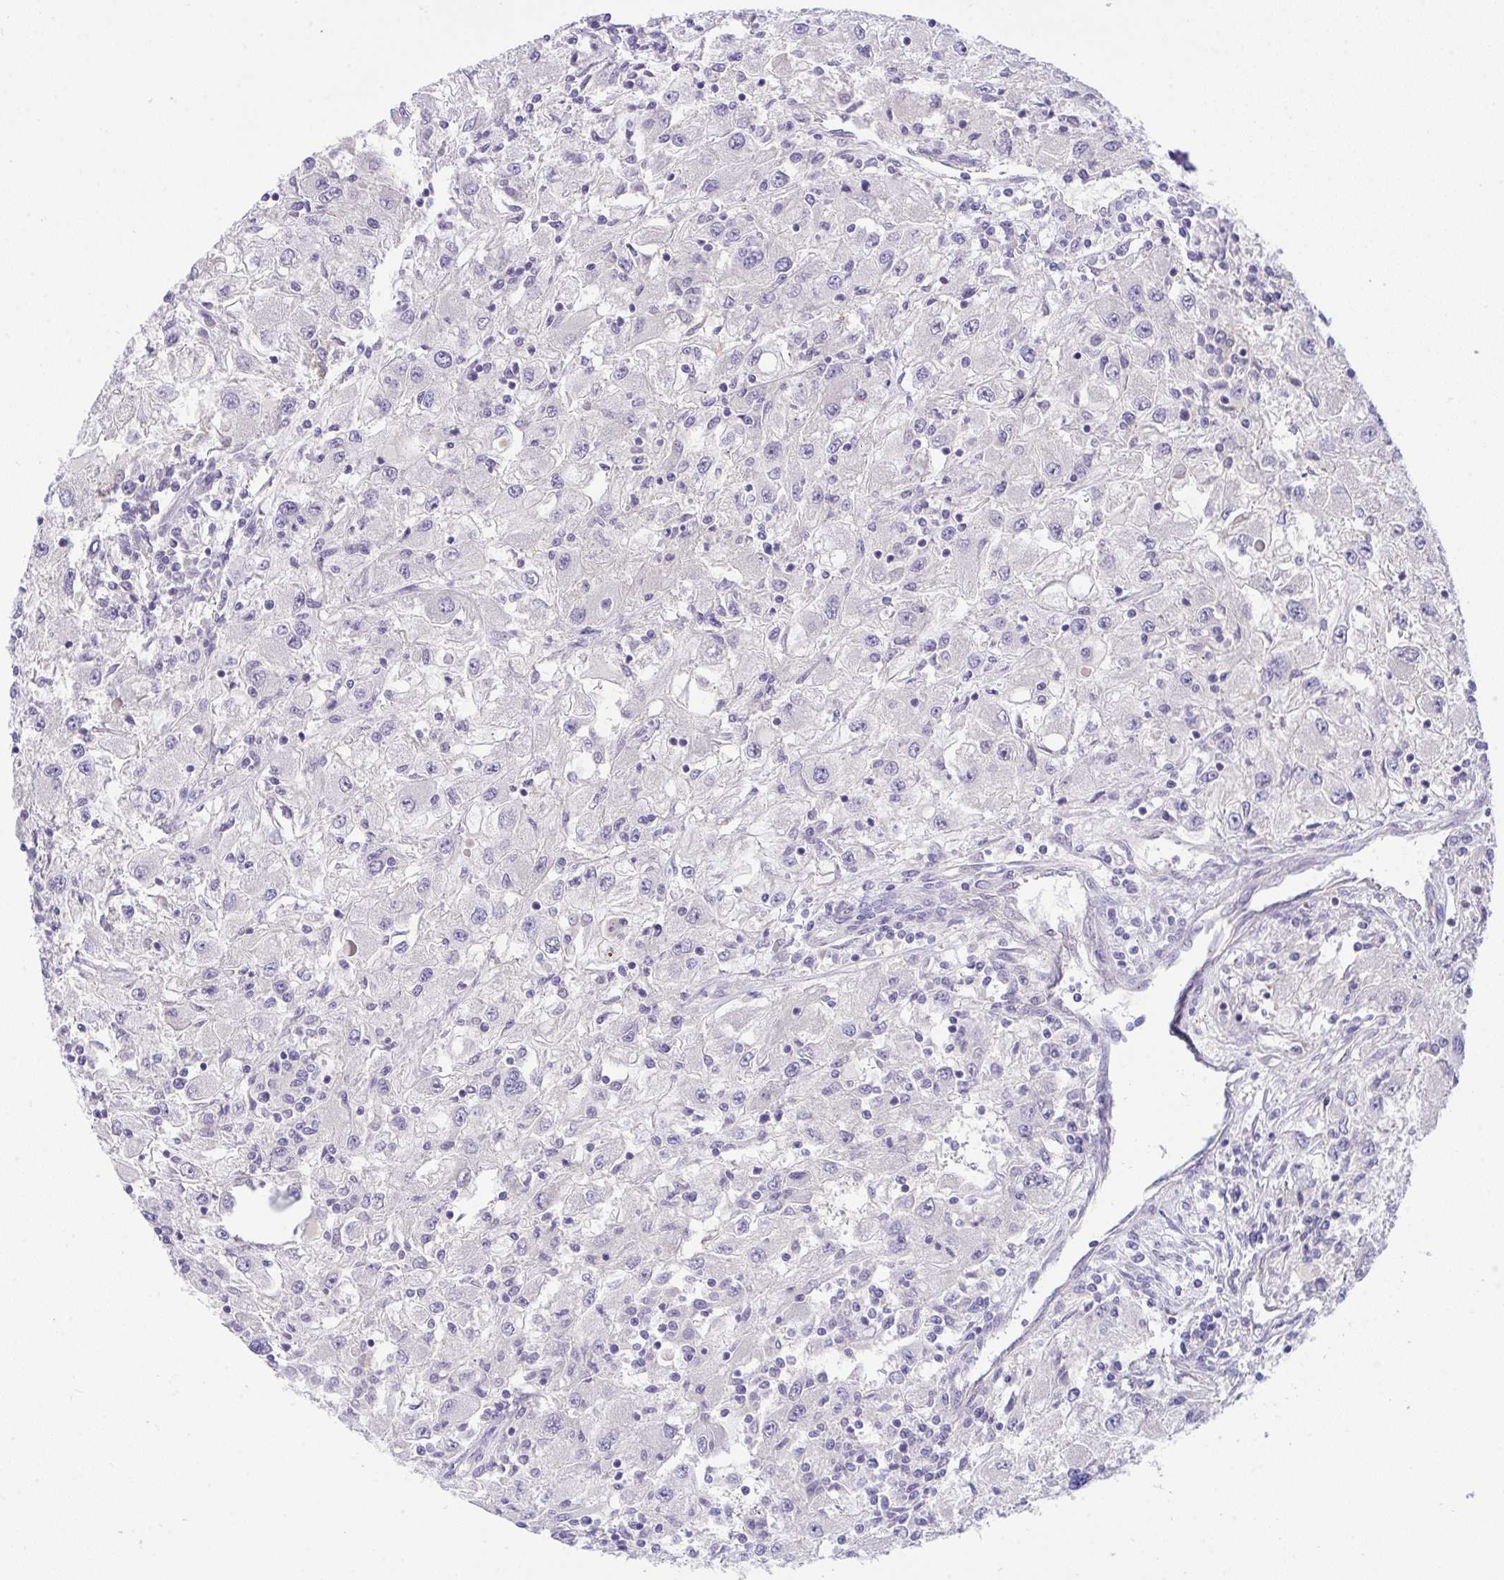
{"staining": {"intensity": "negative", "quantity": "none", "location": "none"}, "tissue": "renal cancer", "cell_type": "Tumor cells", "image_type": "cancer", "snomed": [{"axis": "morphology", "description": "Adenocarcinoma, NOS"}, {"axis": "topography", "description": "Kidney"}], "caption": "Renal cancer (adenocarcinoma) was stained to show a protein in brown. There is no significant staining in tumor cells.", "gene": "HOXD12", "patient": {"sex": "female", "age": 67}}